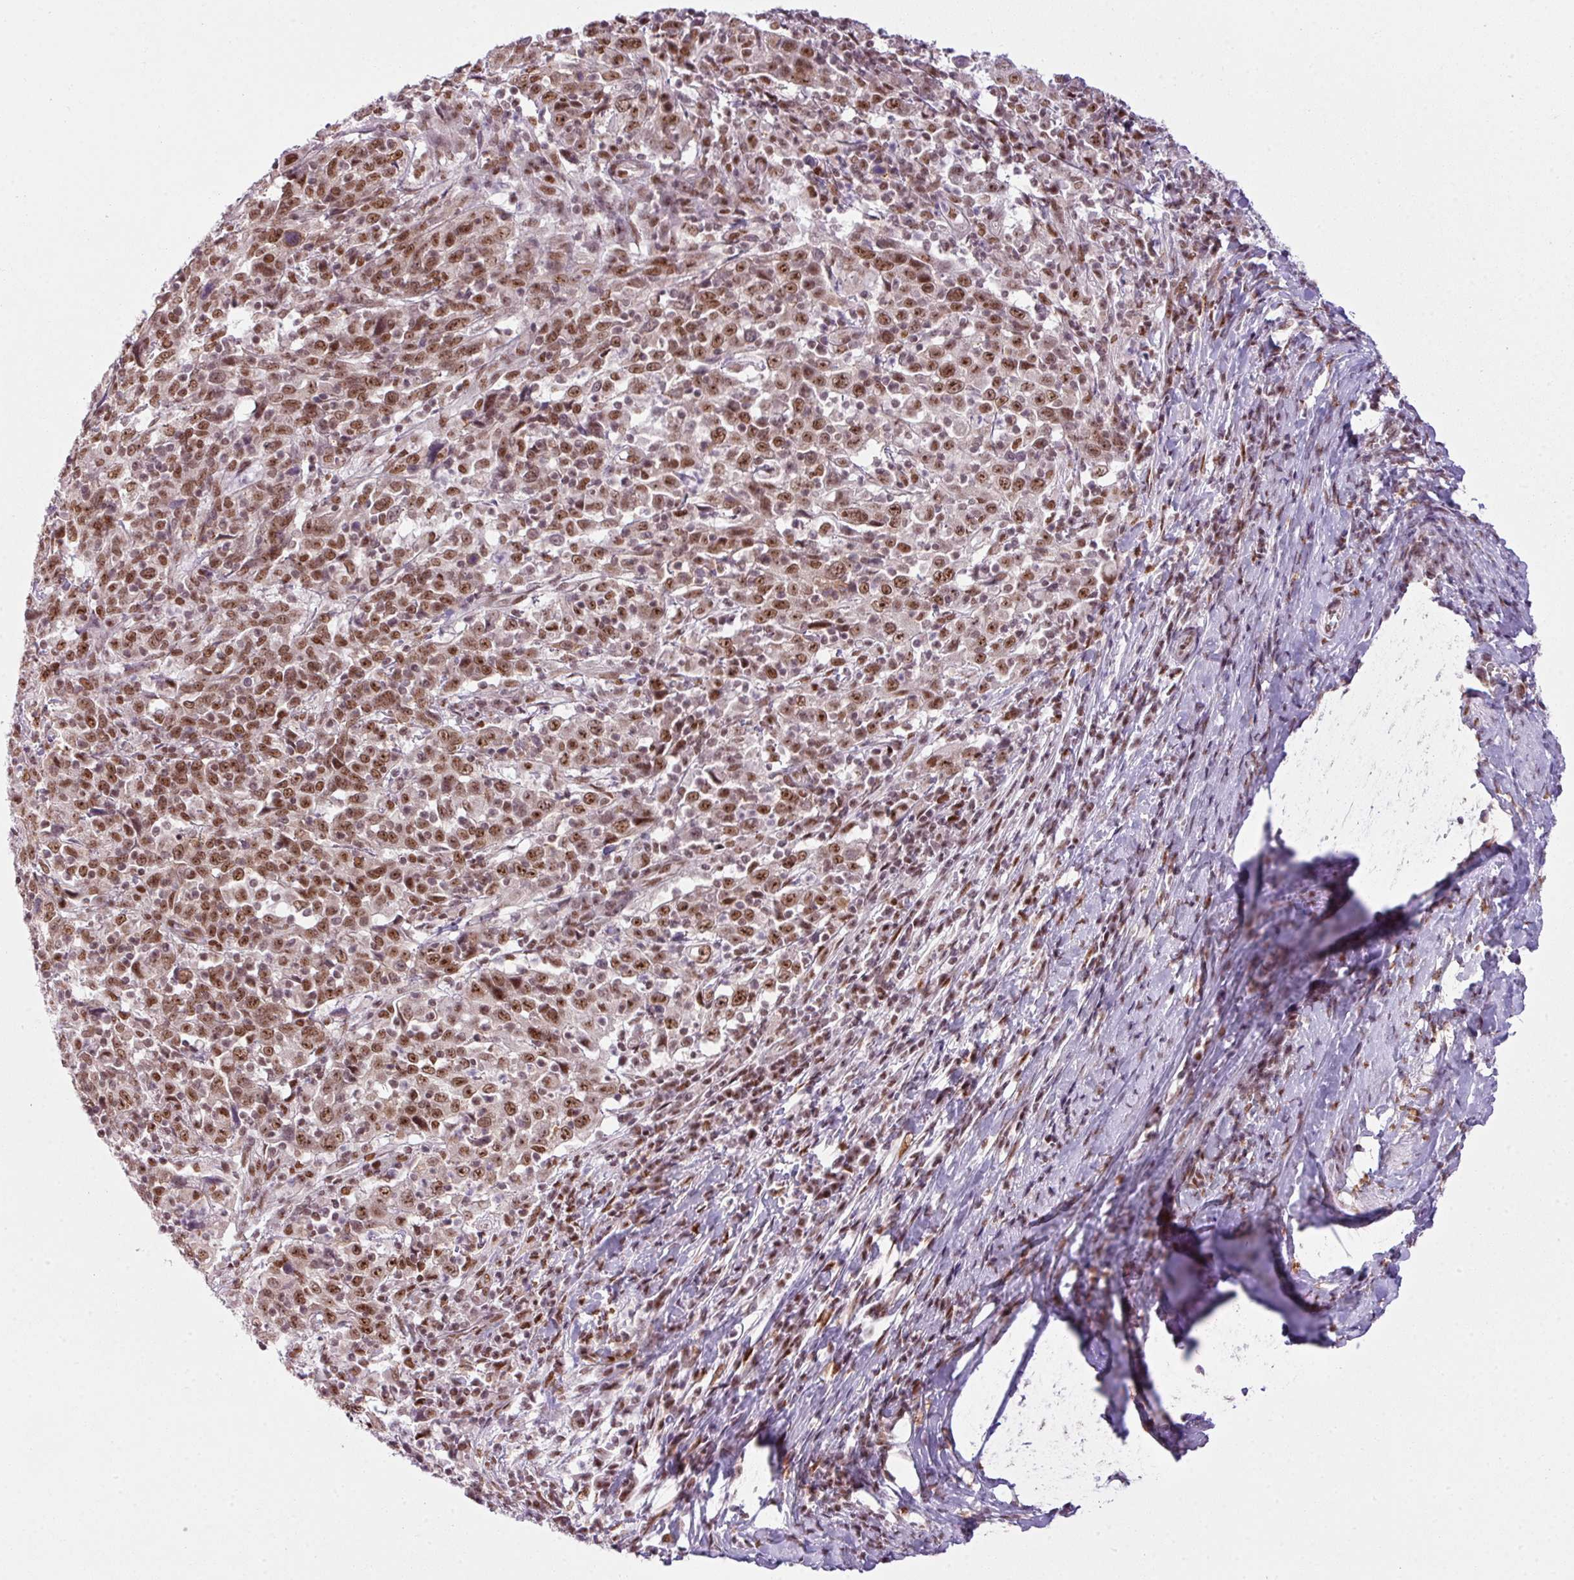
{"staining": {"intensity": "moderate", "quantity": ">75%", "location": "nuclear"}, "tissue": "cervical cancer", "cell_type": "Tumor cells", "image_type": "cancer", "snomed": [{"axis": "morphology", "description": "Squamous cell carcinoma, NOS"}, {"axis": "topography", "description": "Cervix"}], "caption": "A medium amount of moderate nuclear staining is present in about >75% of tumor cells in cervical cancer (squamous cell carcinoma) tissue. (Stains: DAB (3,3'-diaminobenzidine) in brown, nuclei in blue, Microscopy: brightfield microscopy at high magnification).", "gene": "ARL6IP4", "patient": {"sex": "female", "age": 46}}